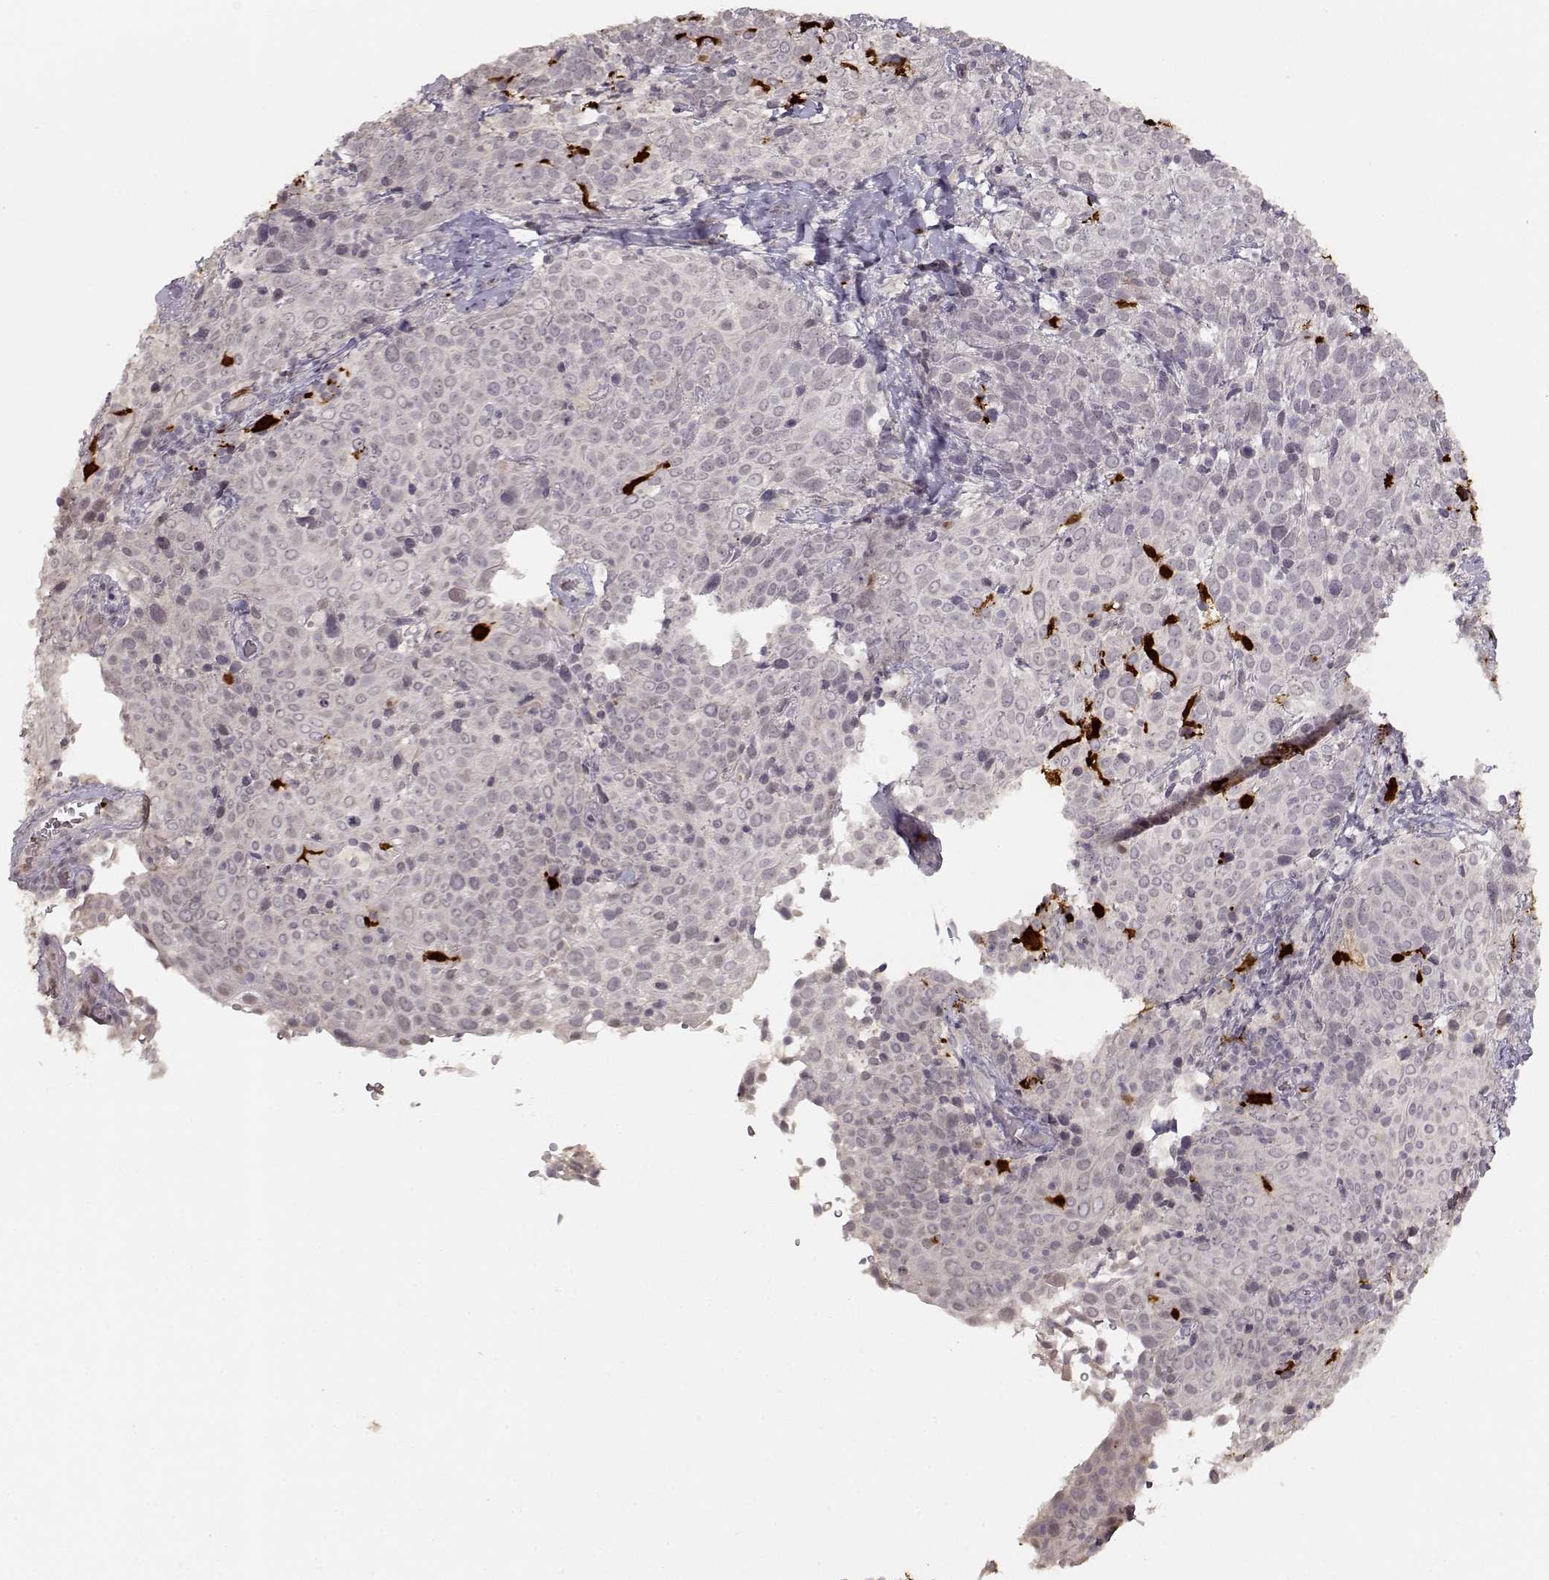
{"staining": {"intensity": "negative", "quantity": "none", "location": "none"}, "tissue": "cervical cancer", "cell_type": "Tumor cells", "image_type": "cancer", "snomed": [{"axis": "morphology", "description": "Squamous cell carcinoma, NOS"}, {"axis": "topography", "description": "Cervix"}], "caption": "Tumor cells show no significant protein expression in squamous cell carcinoma (cervical).", "gene": "S100B", "patient": {"sex": "female", "age": 61}}